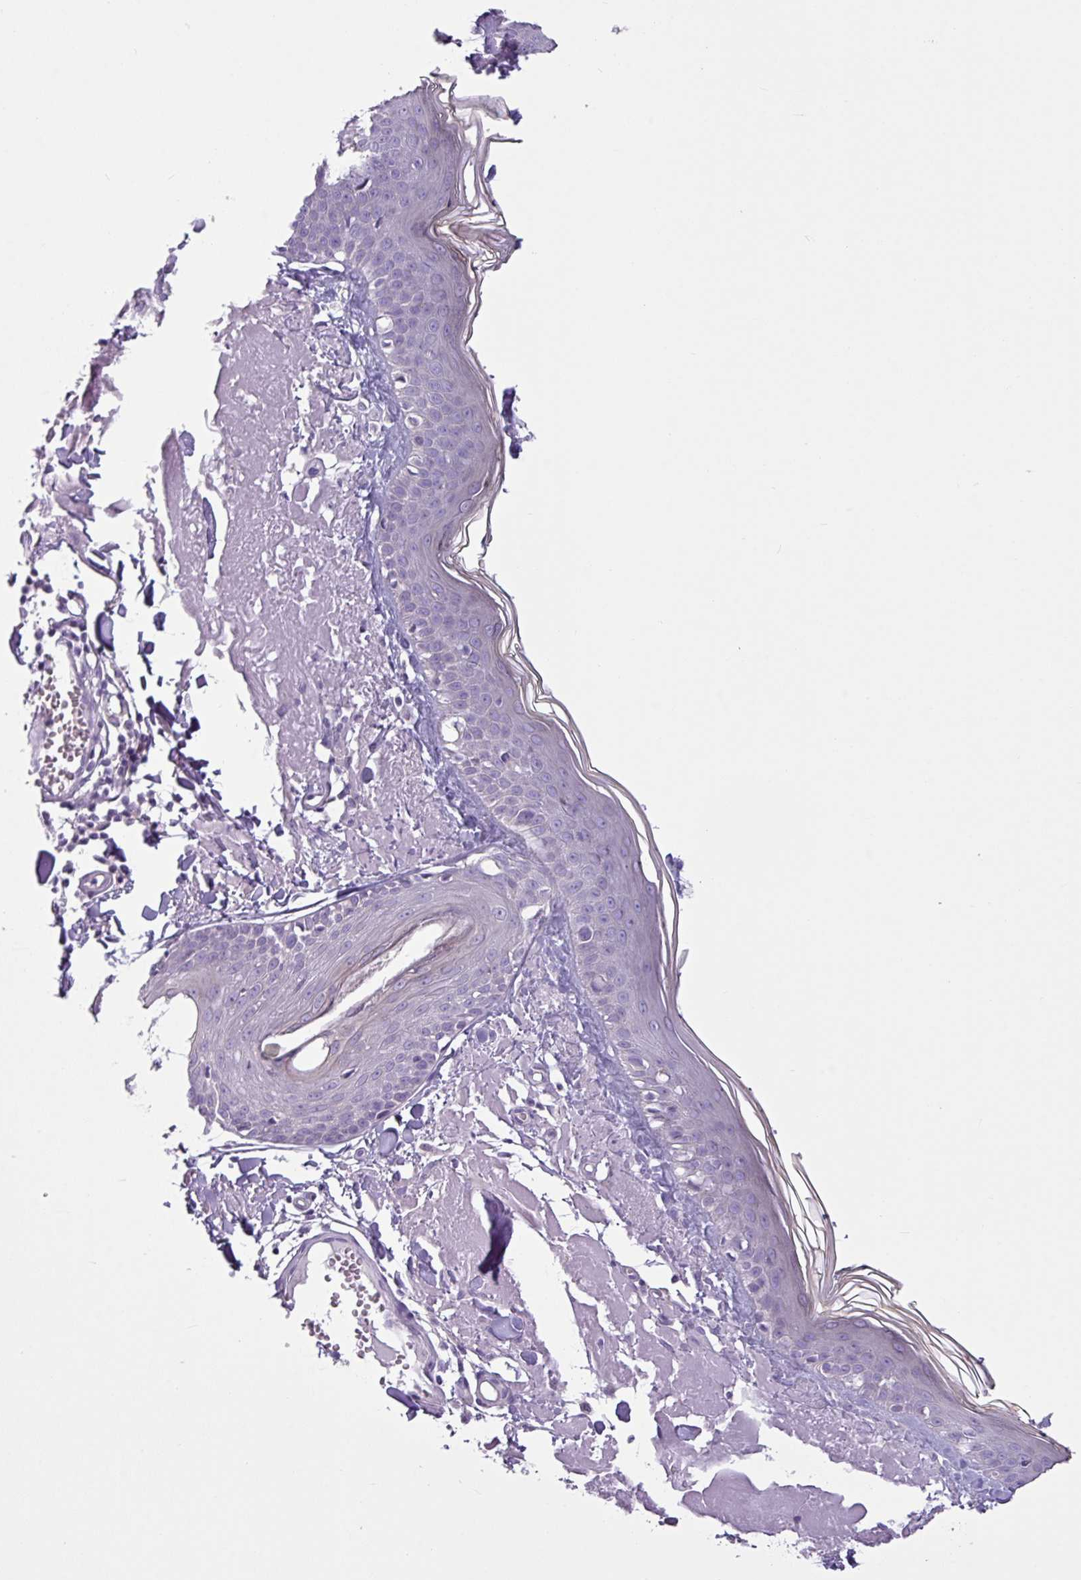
{"staining": {"intensity": "negative", "quantity": "none", "location": "none"}, "tissue": "skin", "cell_type": "Fibroblasts", "image_type": "normal", "snomed": [{"axis": "morphology", "description": "Normal tissue, NOS"}, {"axis": "morphology", "description": "Malignant melanoma, NOS"}, {"axis": "topography", "description": "Skin"}], "caption": "Skin stained for a protein using immunohistochemistry demonstrates no expression fibroblasts.", "gene": "TOR1AIP2", "patient": {"sex": "male", "age": 80}}